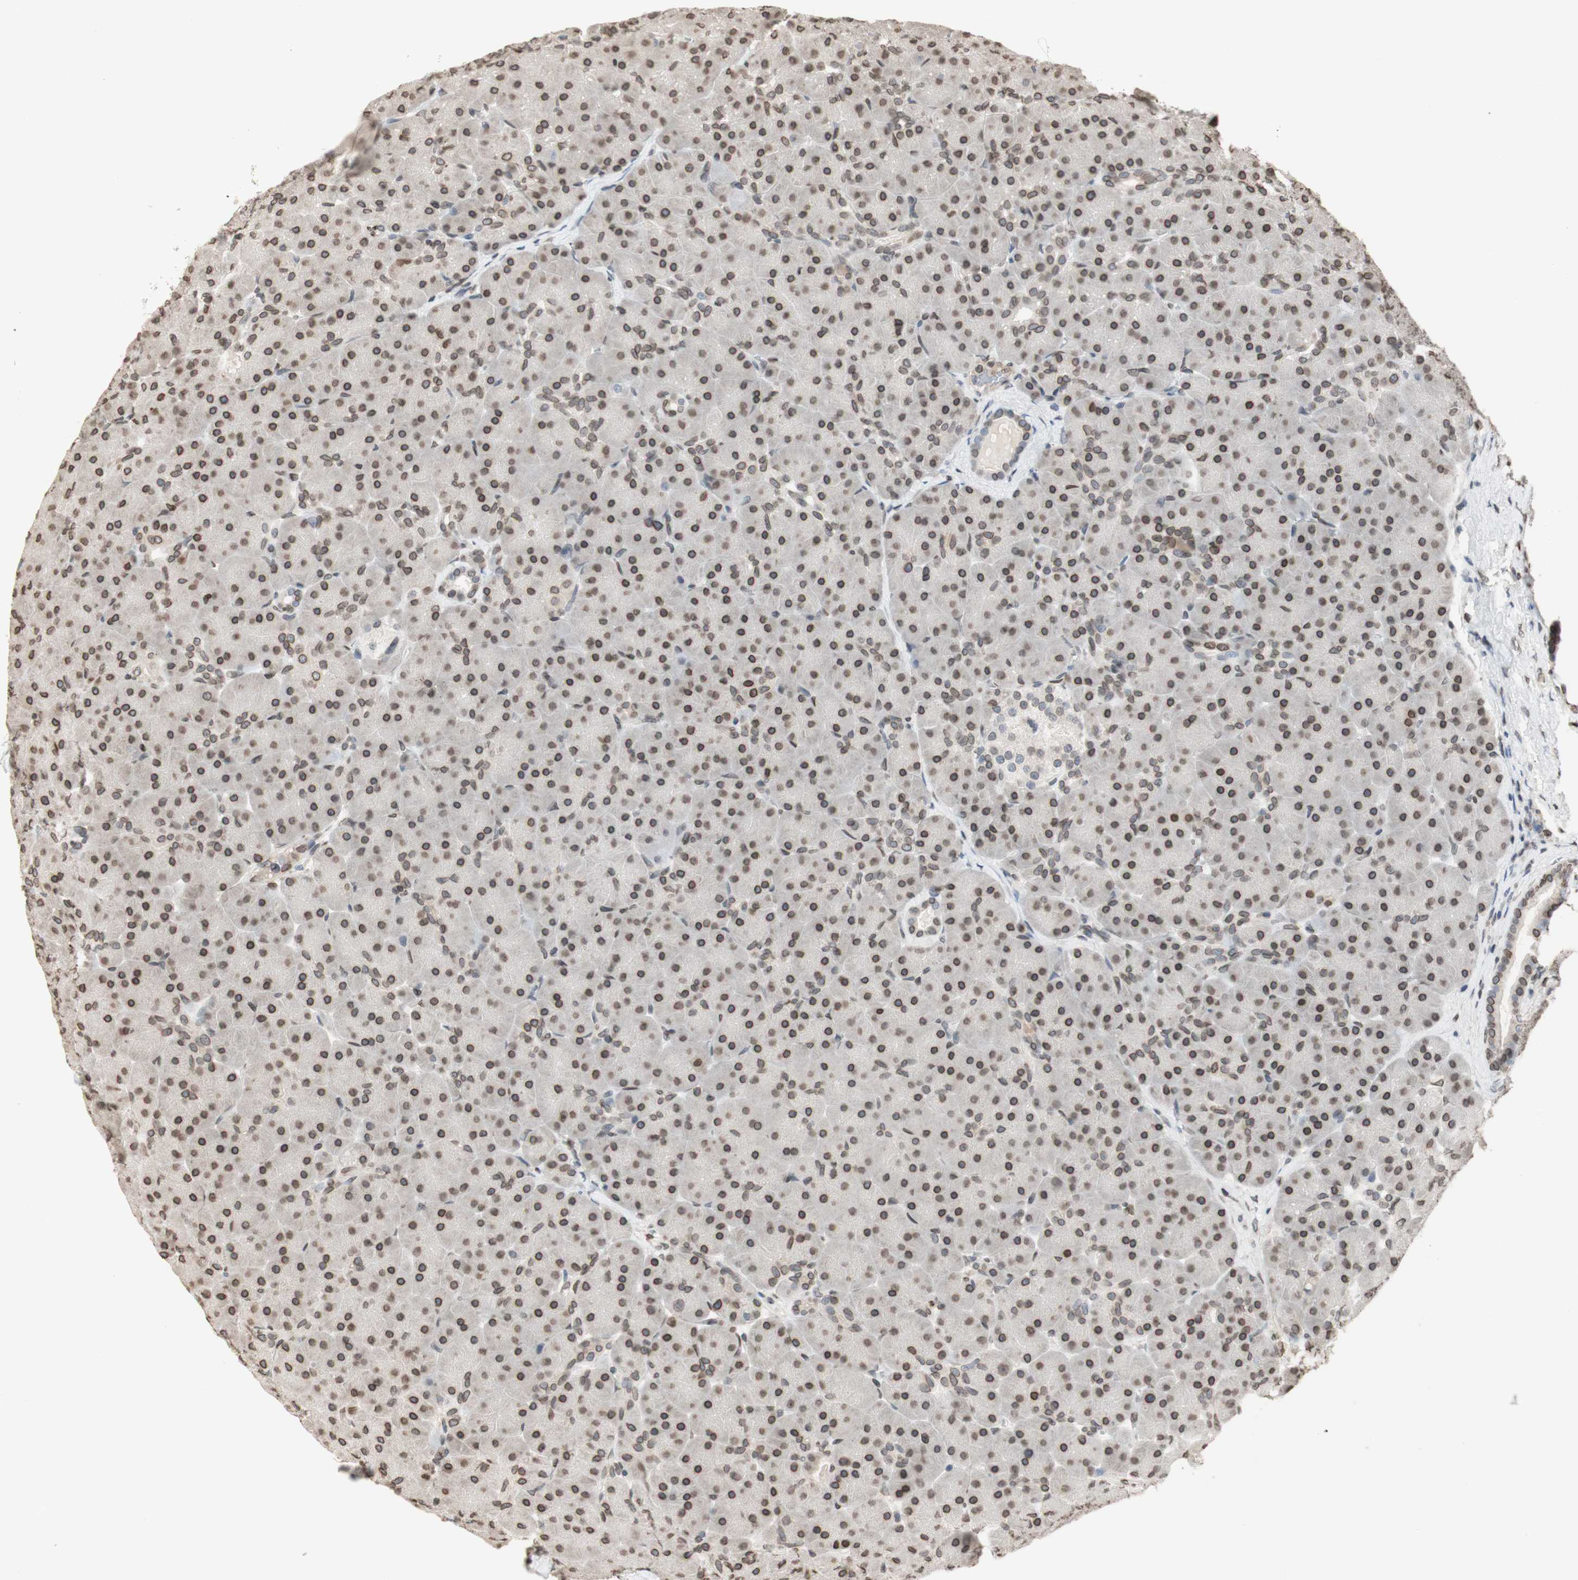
{"staining": {"intensity": "moderate", "quantity": "25%-75%", "location": "cytoplasmic/membranous,nuclear"}, "tissue": "pancreas", "cell_type": "Exocrine glandular cells", "image_type": "normal", "snomed": [{"axis": "morphology", "description": "Normal tissue, NOS"}, {"axis": "topography", "description": "Pancreas"}], "caption": "Brown immunohistochemical staining in normal pancreas shows moderate cytoplasmic/membranous,nuclear positivity in approximately 25%-75% of exocrine glandular cells.", "gene": "TMPO", "patient": {"sex": "male", "age": 66}}